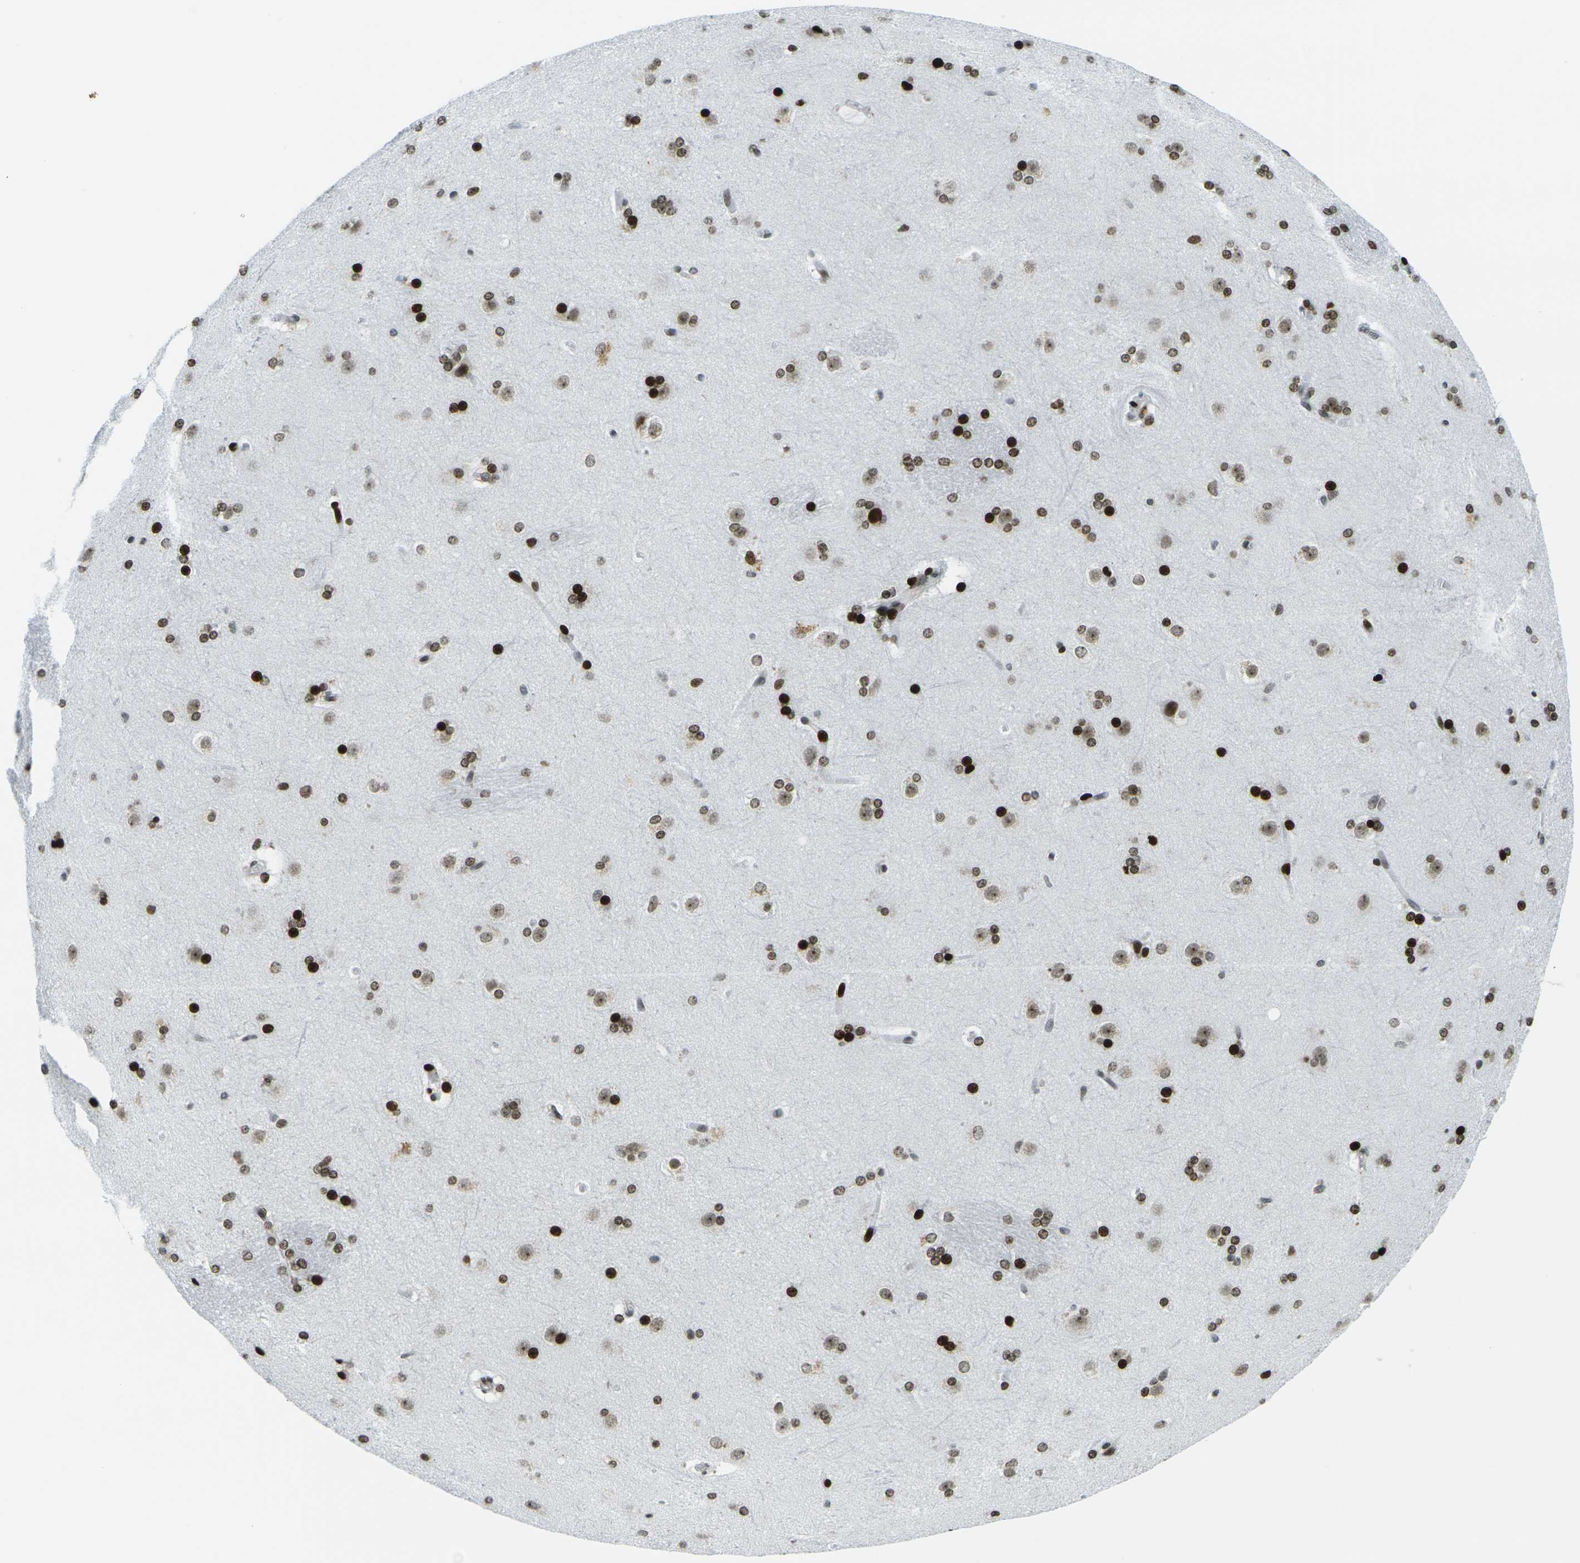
{"staining": {"intensity": "strong", "quantity": ">75%", "location": "nuclear"}, "tissue": "caudate", "cell_type": "Glial cells", "image_type": "normal", "snomed": [{"axis": "morphology", "description": "Normal tissue, NOS"}, {"axis": "topography", "description": "Lateral ventricle wall"}], "caption": "A high-resolution micrograph shows immunohistochemistry staining of unremarkable caudate, which demonstrates strong nuclear positivity in approximately >75% of glial cells. Using DAB (3,3'-diaminobenzidine) (brown) and hematoxylin (blue) stains, captured at high magnification using brightfield microscopy.", "gene": "H3", "patient": {"sex": "female", "age": 19}}